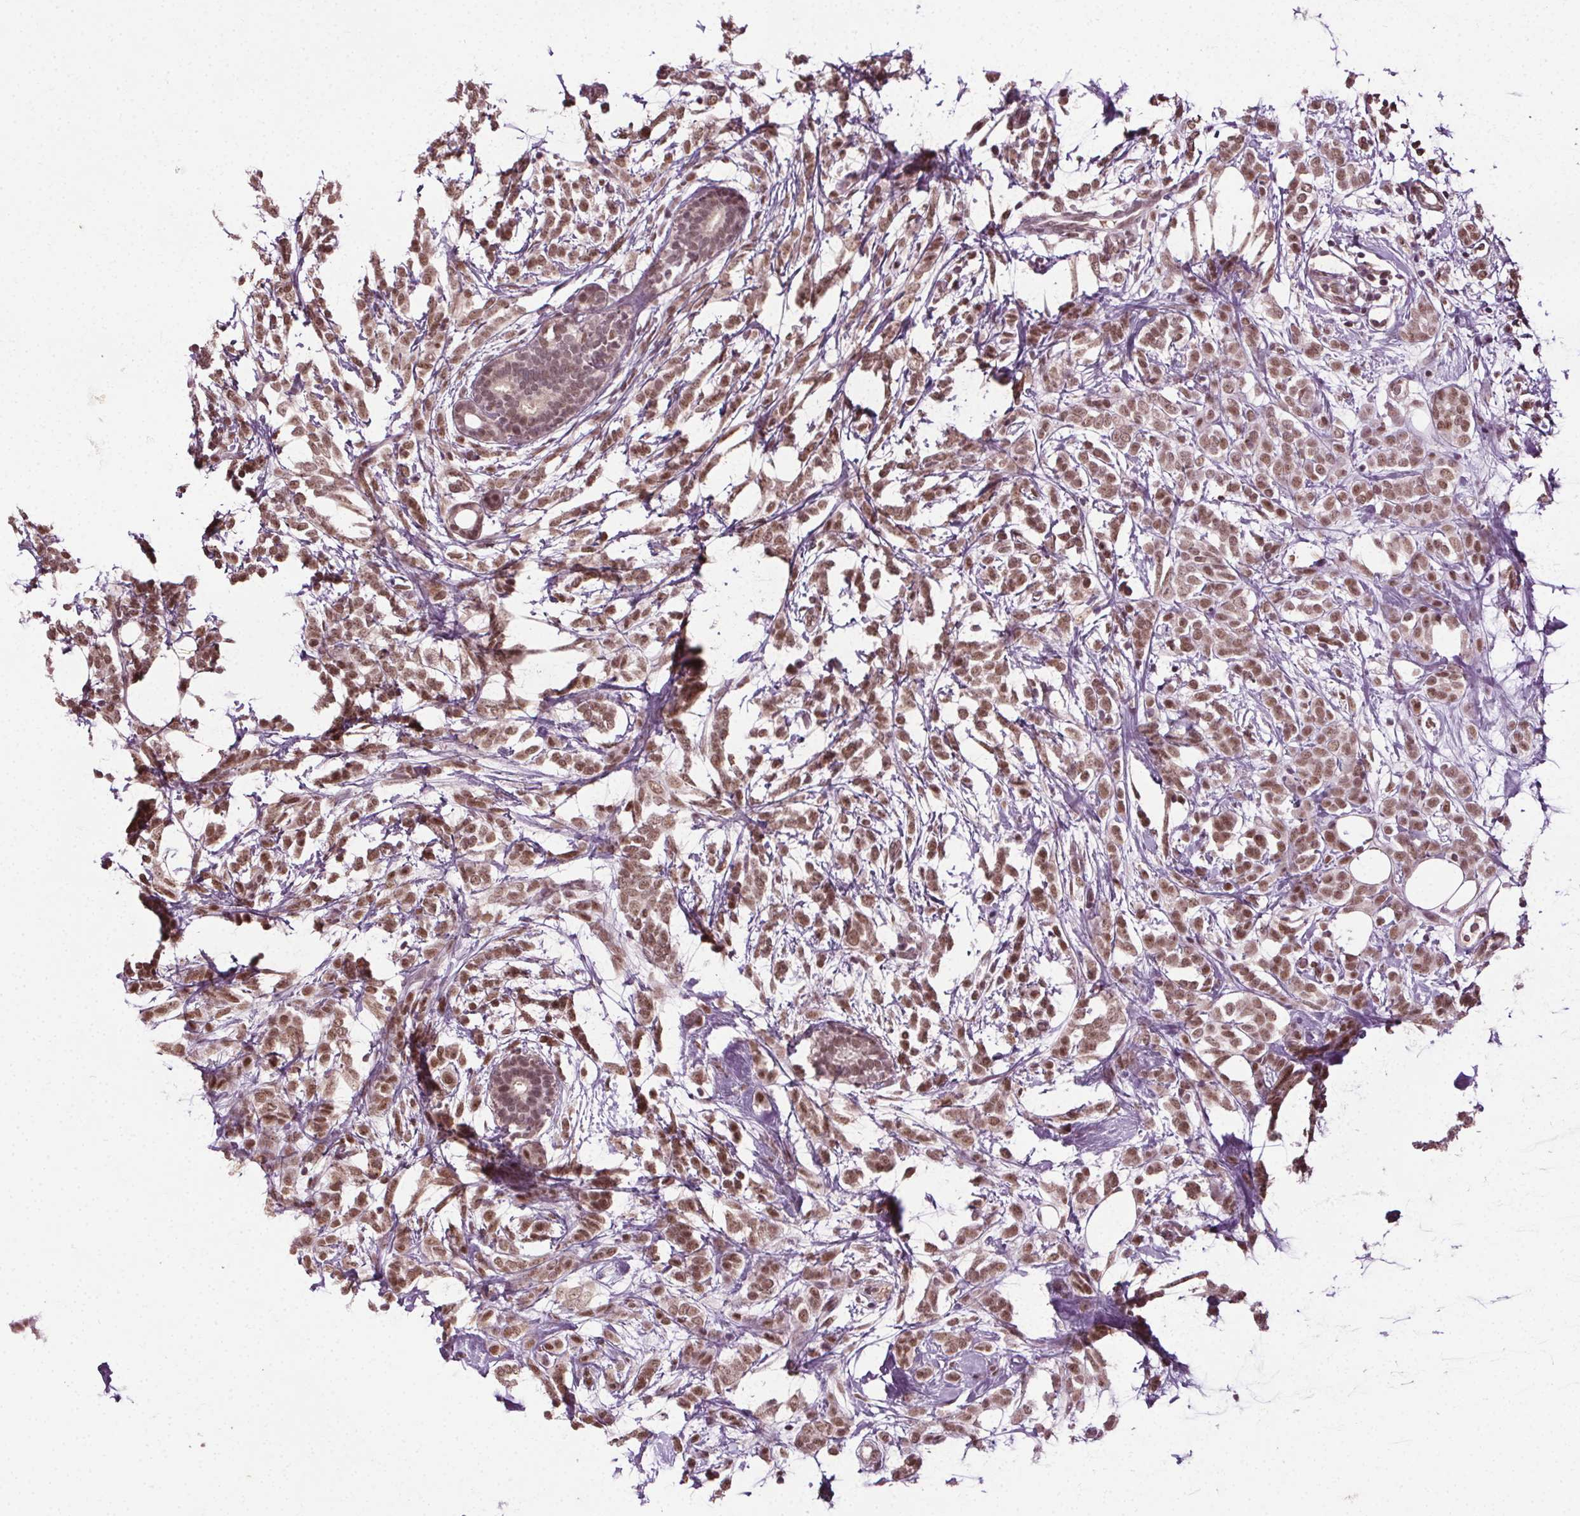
{"staining": {"intensity": "moderate", "quantity": ">75%", "location": "nuclear"}, "tissue": "breast cancer", "cell_type": "Tumor cells", "image_type": "cancer", "snomed": [{"axis": "morphology", "description": "Lobular carcinoma"}, {"axis": "topography", "description": "Breast"}], "caption": "A brown stain highlights moderate nuclear expression of a protein in breast cancer (lobular carcinoma) tumor cells.", "gene": "MED6", "patient": {"sex": "female", "age": 49}}